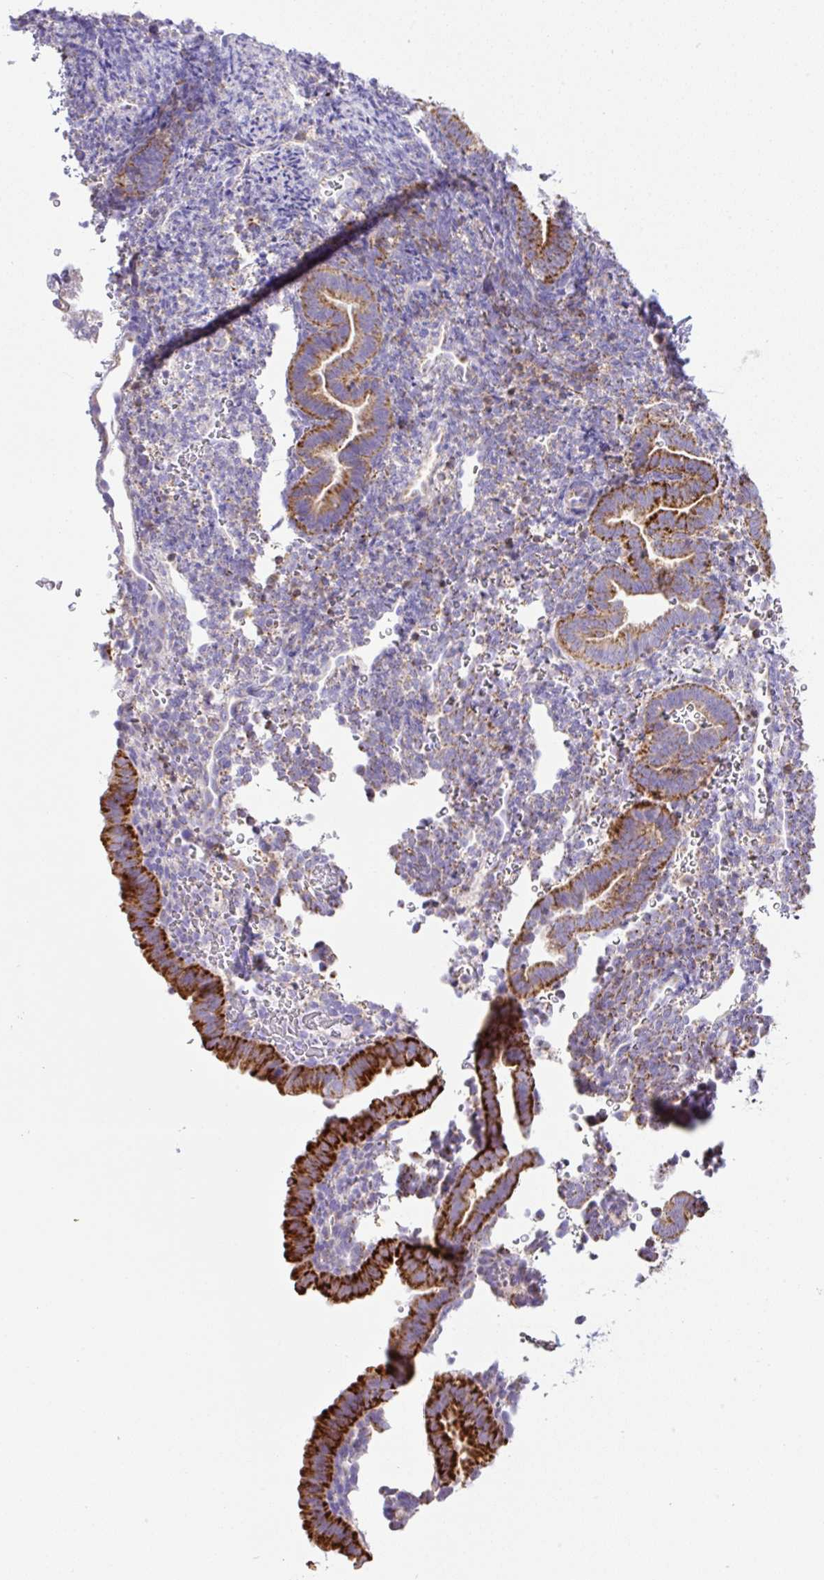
{"staining": {"intensity": "negative", "quantity": "none", "location": "none"}, "tissue": "endometrium", "cell_type": "Cells in endometrial stroma", "image_type": "normal", "snomed": [{"axis": "morphology", "description": "Normal tissue, NOS"}, {"axis": "topography", "description": "Endometrium"}], "caption": "This image is of normal endometrium stained with immunohistochemistry to label a protein in brown with the nuclei are counter-stained blue. There is no staining in cells in endometrial stroma.", "gene": "NF1", "patient": {"sex": "female", "age": 34}}